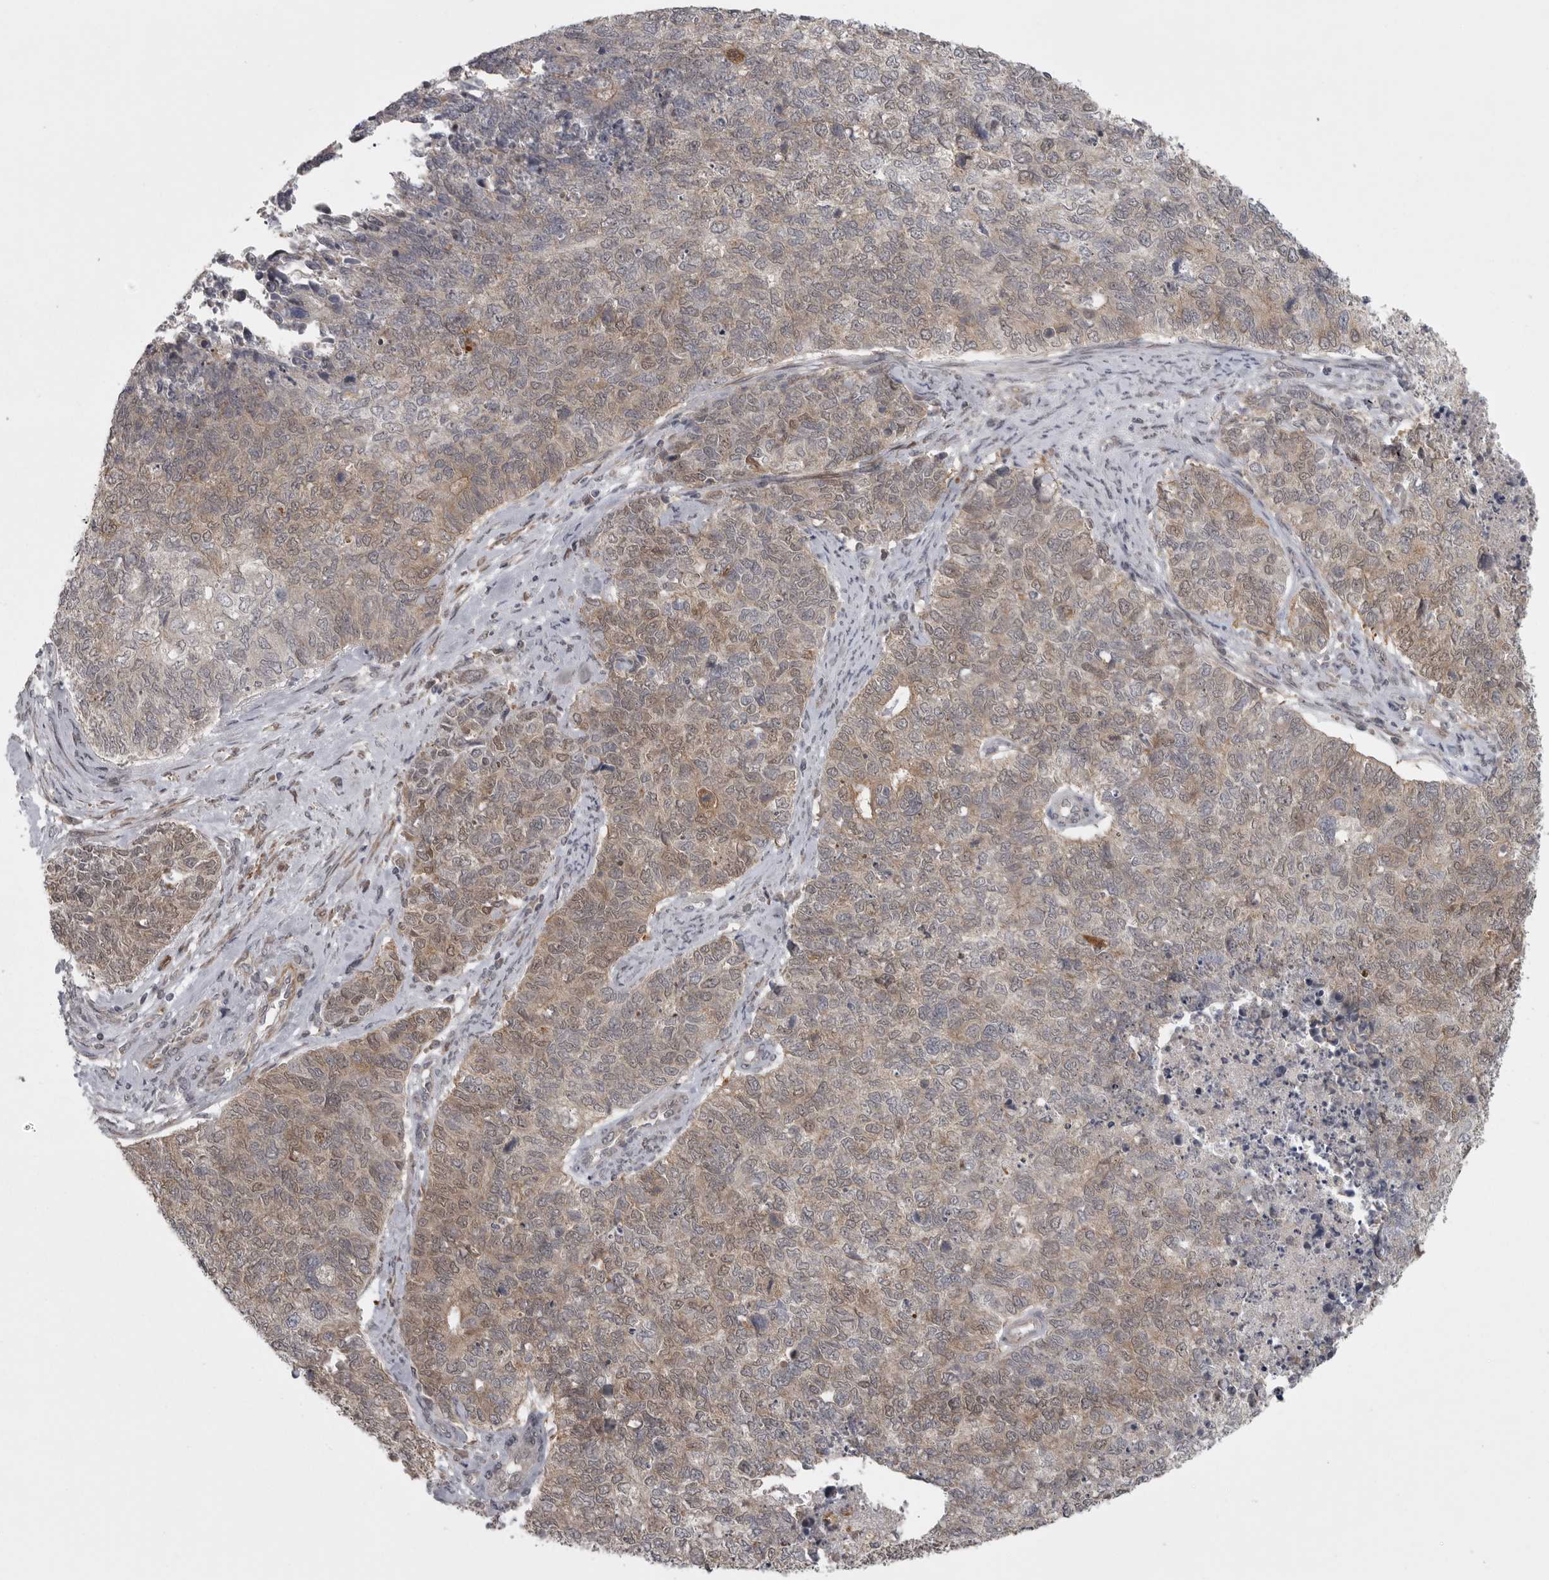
{"staining": {"intensity": "weak", "quantity": "25%-75%", "location": "cytoplasmic/membranous,nuclear"}, "tissue": "cervical cancer", "cell_type": "Tumor cells", "image_type": "cancer", "snomed": [{"axis": "morphology", "description": "Squamous cell carcinoma, NOS"}, {"axis": "topography", "description": "Cervix"}], "caption": "Human cervical cancer stained with a brown dye displays weak cytoplasmic/membranous and nuclear positive expression in approximately 25%-75% of tumor cells.", "gene": "PPP1R9A", "patient": {"sex": "female", "age": 63}}